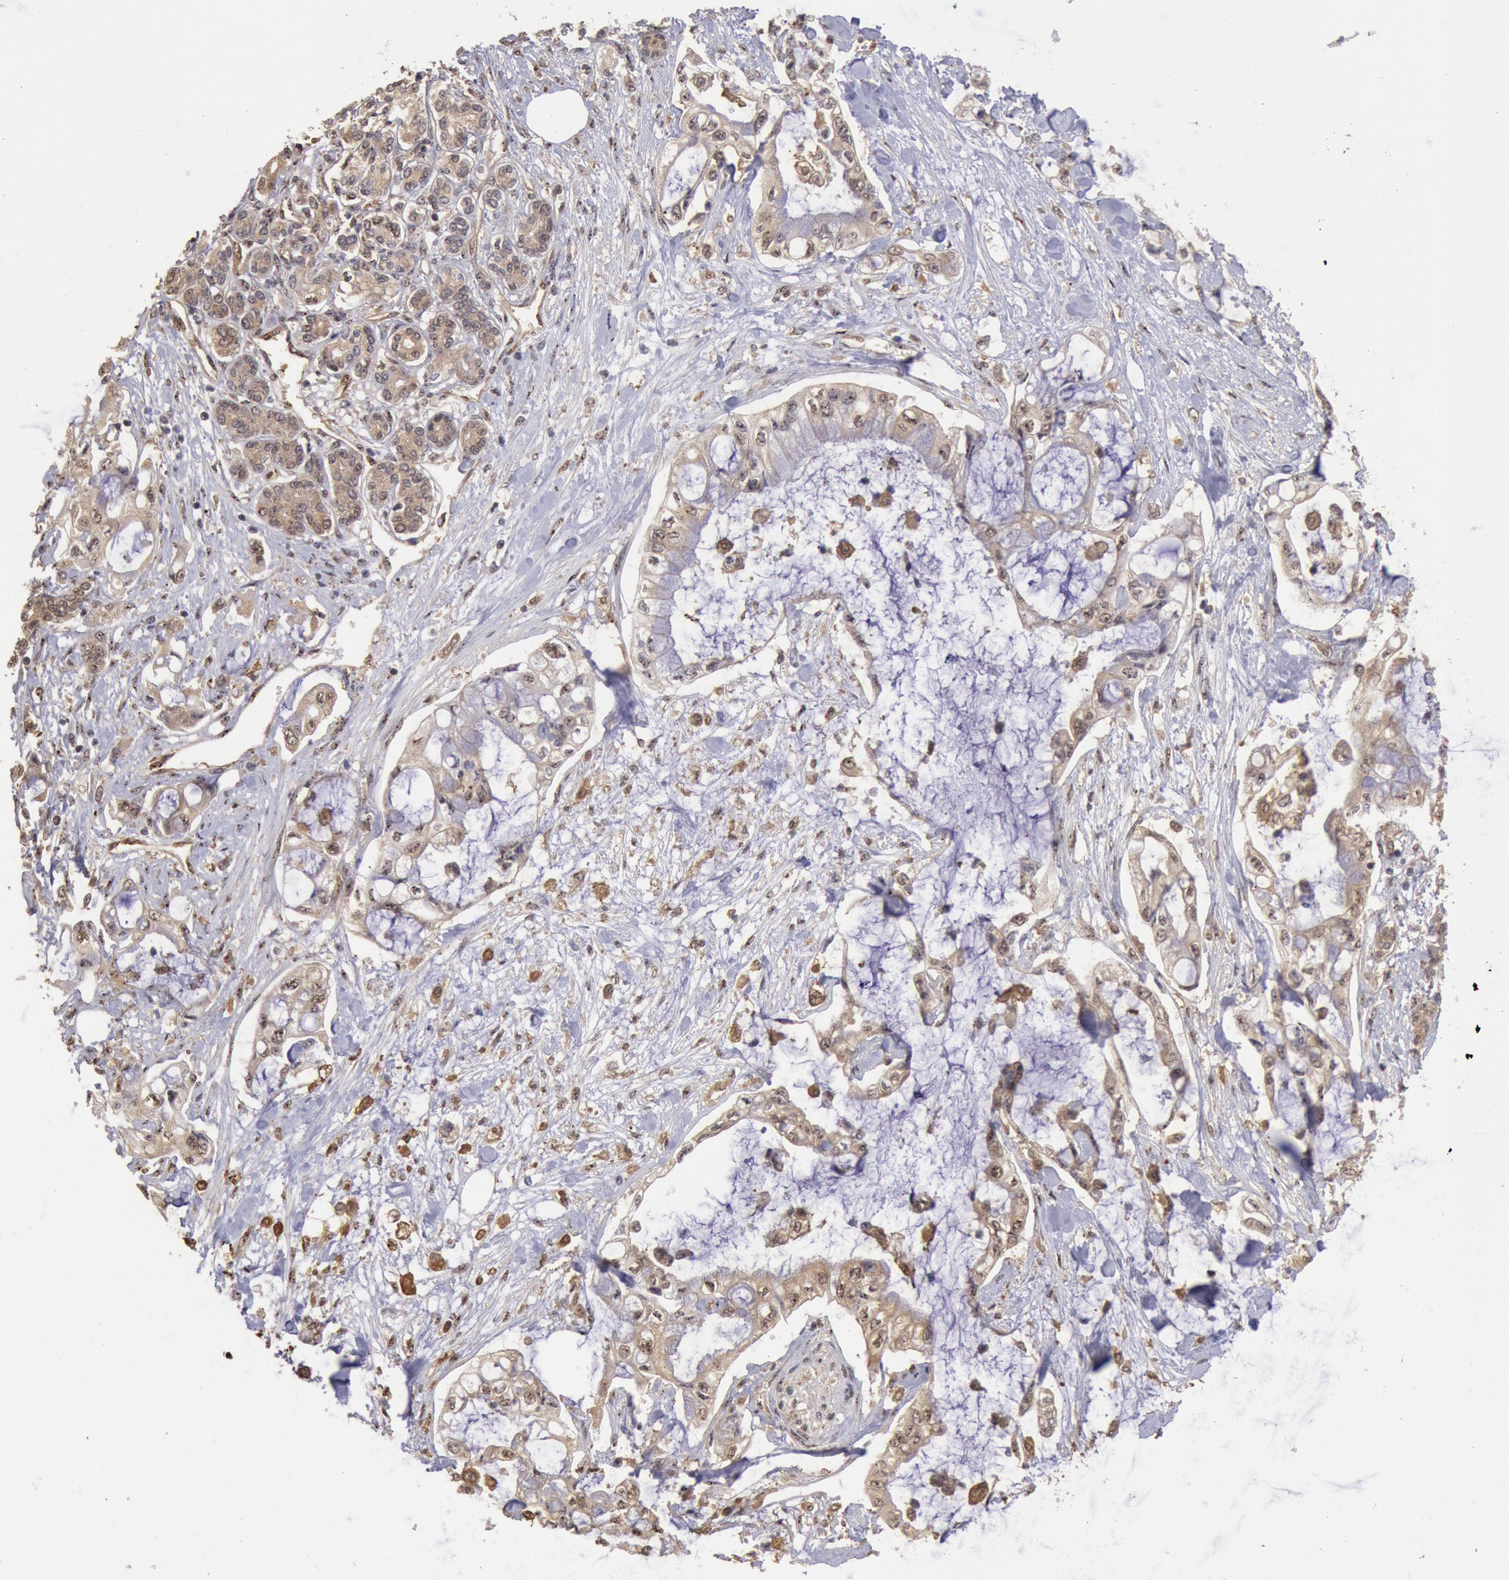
{"staining": {"intensity": "weak", "quantity": "25%-75%", "location": "cytoplasmic/membranous"}, "tissue": "pancreatic cancer", "cell_type": "Tumor cells", "image_type": "cancer", "snomed": [{"axis": "morphology", "description": "Adenocarcinoma, NOS"}, {"axis": "topography", "description": "Pancreas"}], "caption": "The histopathology image exhibits a brown stain indicating the presence of a protein in the cytoplasmic/membranous of tumor cells in pancreatic cancer (adenocarcinoma).", "gene": "STX17", "patient": {"sex": "female", "age": 70}}